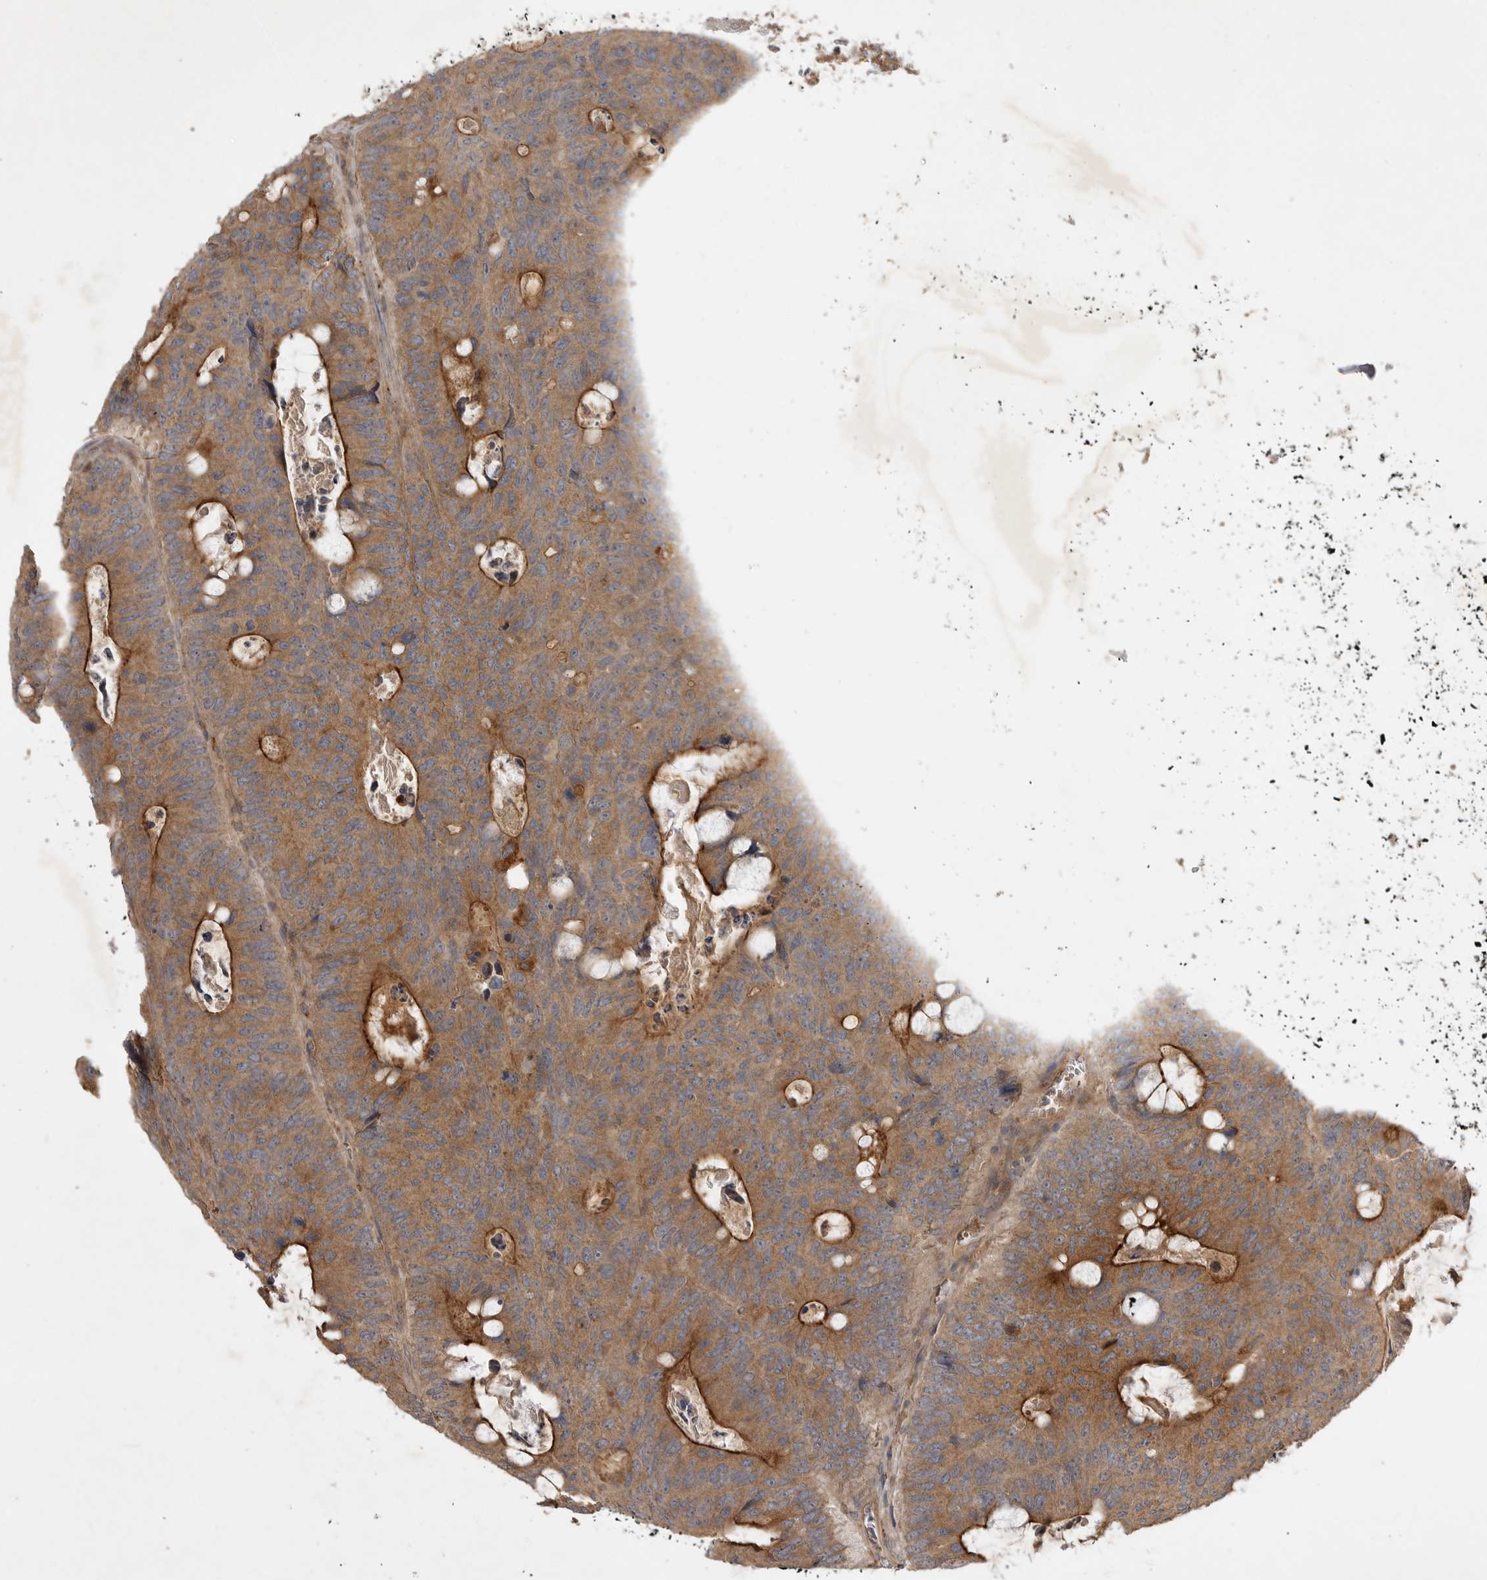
{"staining": {"intensity": "moderate", "quantity": ">75%", "location": "cytoplasmic/membranous"}, "tissue": "colorectal cancer", "cell_type": "Tumor cells", "image_type": "cancer", "snomed": [{"axis": "morphology", "description": "Adenocarcinoma, NOS"}, {"axis": "topography", "description": "Colon"}], "caption": "The photomicrograph displays a brown stain indicating the presence of a protein in the cytoplasmic/membranous of tumor cells in adenocarcinoma (colorectal). (DAB (3,3'-diaminobenzidine) = brown stain, brightfield microscopy at high magnification).", "gene": "ZNF232", "patient": {"sex": "male", "age": 87}}